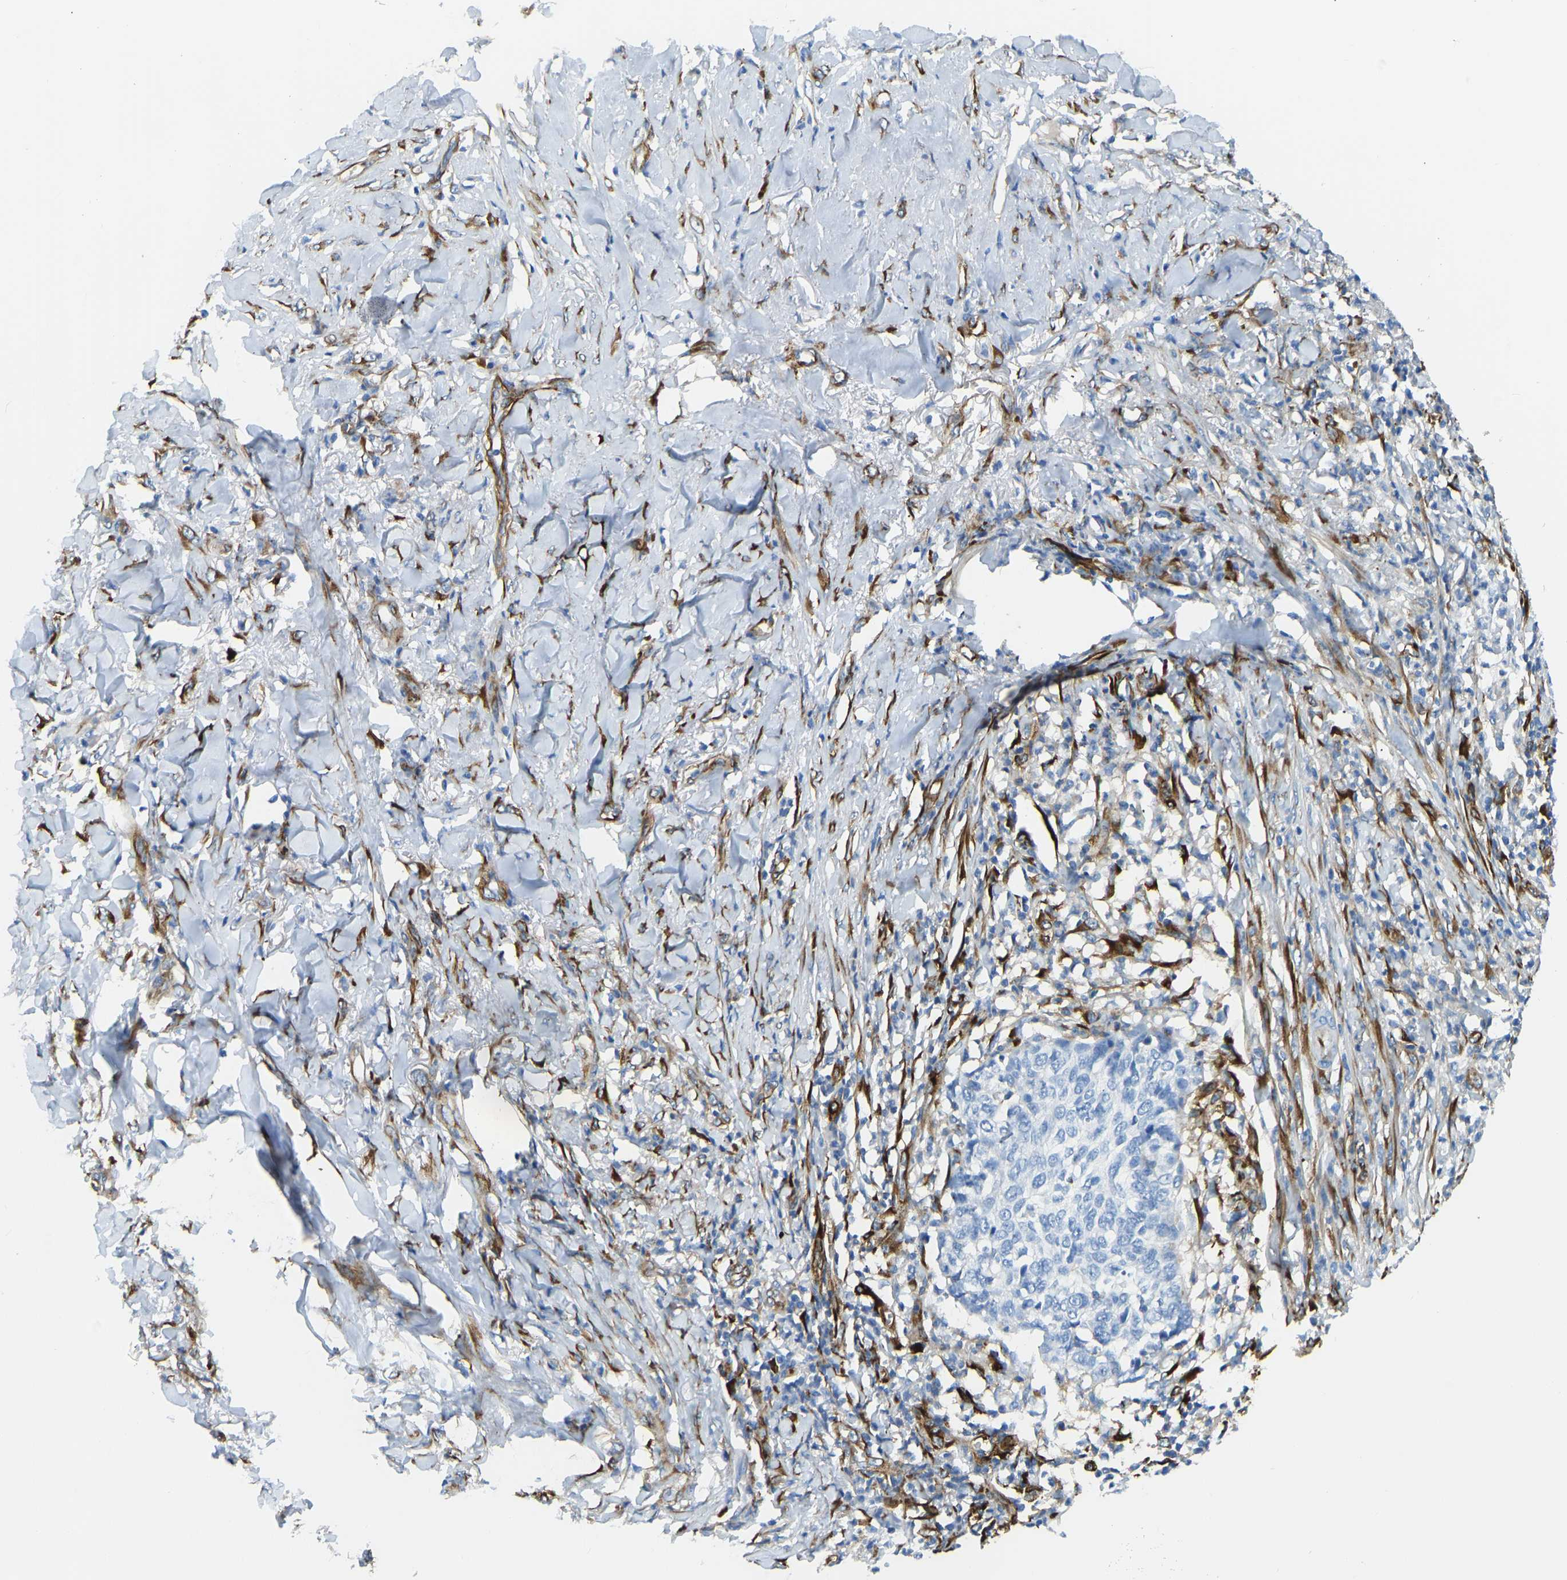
{"staining": {"intensity": "negative", "quantity": "none", "location": "none"}, "tissue": "skin cancer", "cell_type": "Tumor cells", "image_type": "cancer", "snomed": [{"axis": "morphology", "description": "Basal cell carcinoma"}, {"axis": "topography", "description": "Skin"}], "caption": "Human skin cancer stained for a protein using IHC shows no staining in tumor cells.", "gene": "COL15A1", "patient": {"sex": "male", "age": 85}}